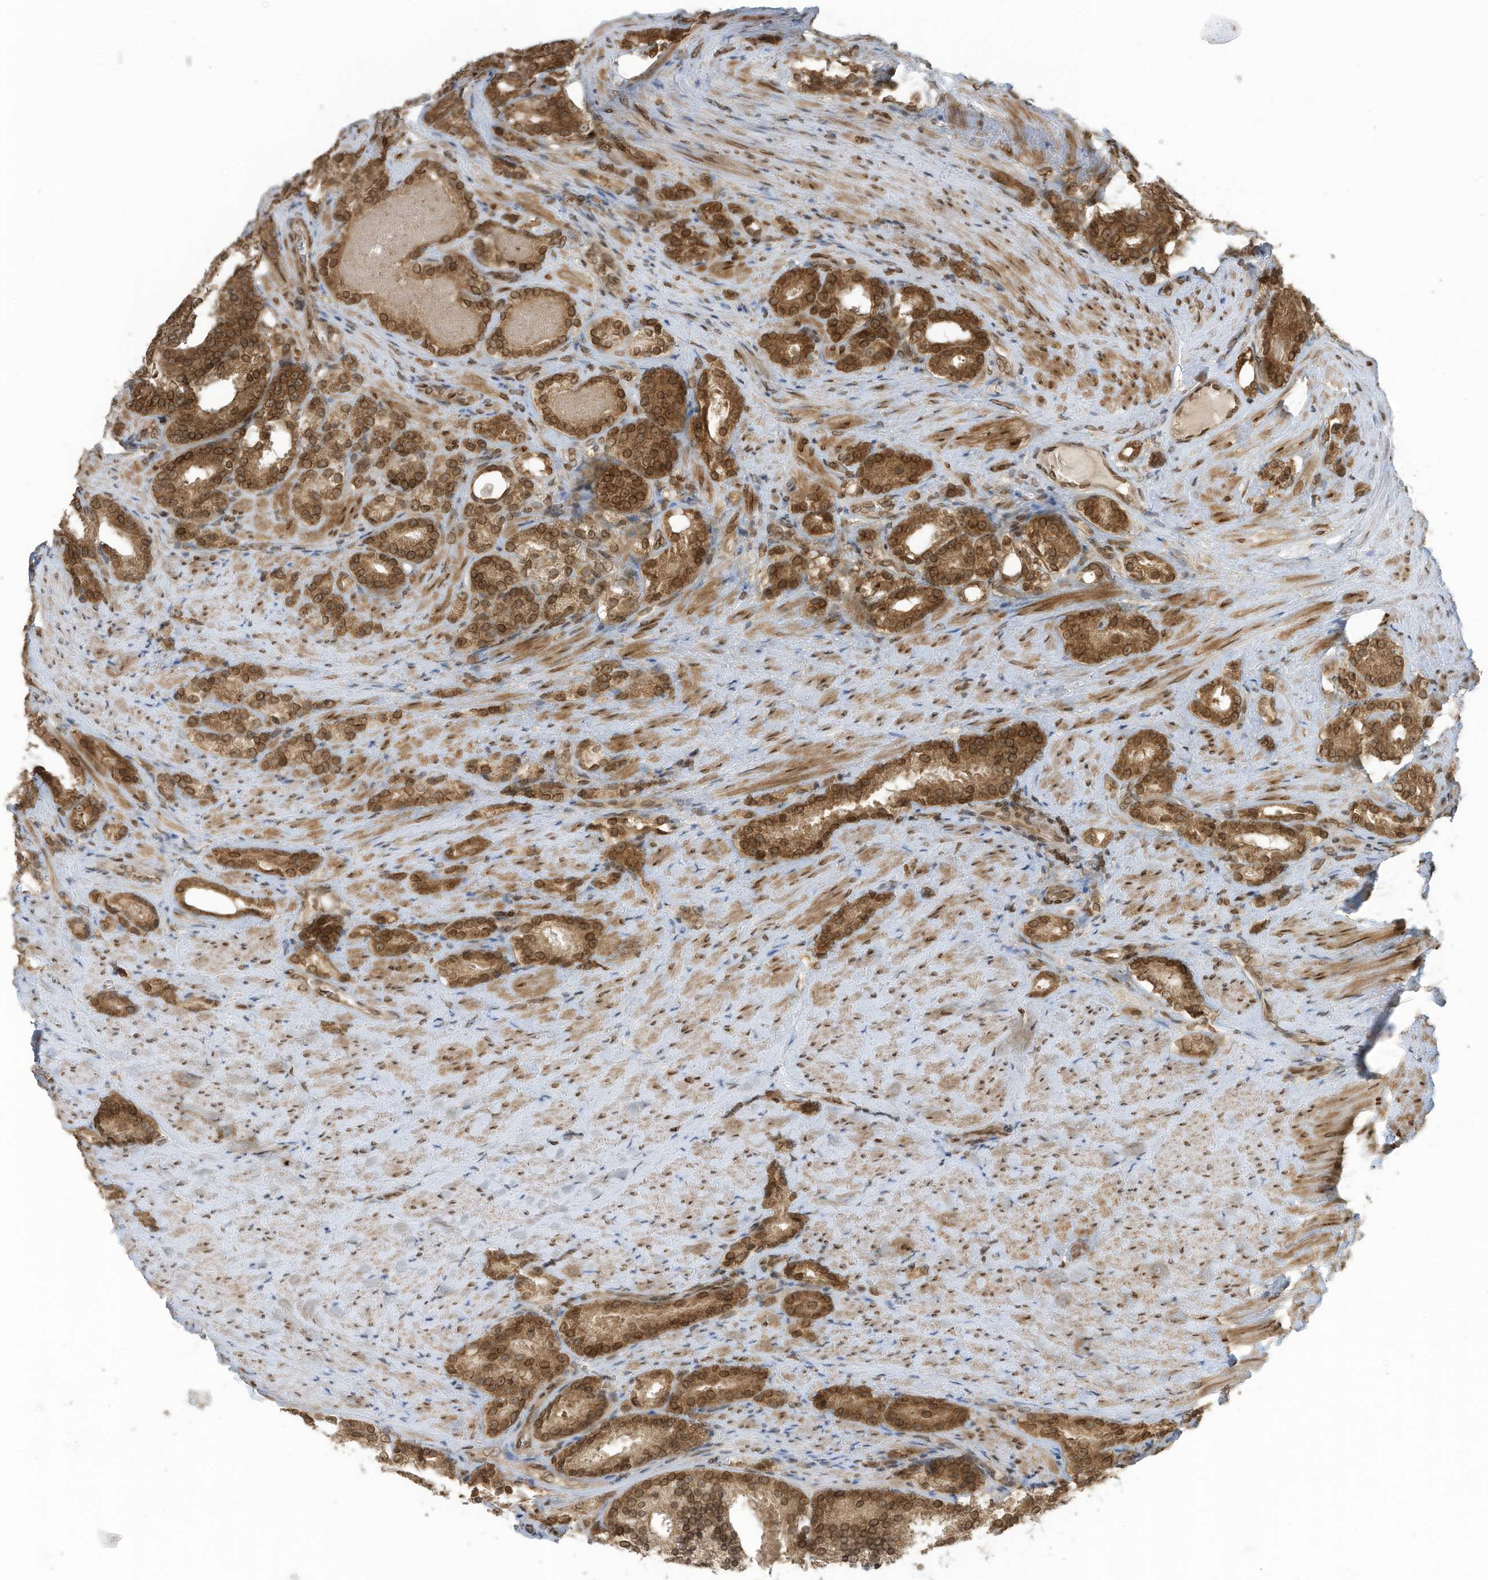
{"staining": {"intensity": "moderate", "quantity": ">75%", "location": "cytoplasmic/membranous,nuclear"}, "tissue": "prostate cancer", "cell_type": "Tumor cells", "image_type": "cancer", "snomed": [{"axis": "morphology", "description": "Adenocarcinoma, High grade"}, {"axis": "topography", "description": "Prostate"}], "caption": "Tumor cells demonstrate moderate cytoplasmic/membranous and nuclear staining in about >75% of cells in high-grade adenocarcinoma (prostate). The protein is stained brown, and the nuclei are stained in blue (DAB IHC with brightfield microscopy, high magnification).", "gene": "RABL3", "patient": {"sex": "male", "age": 60}}